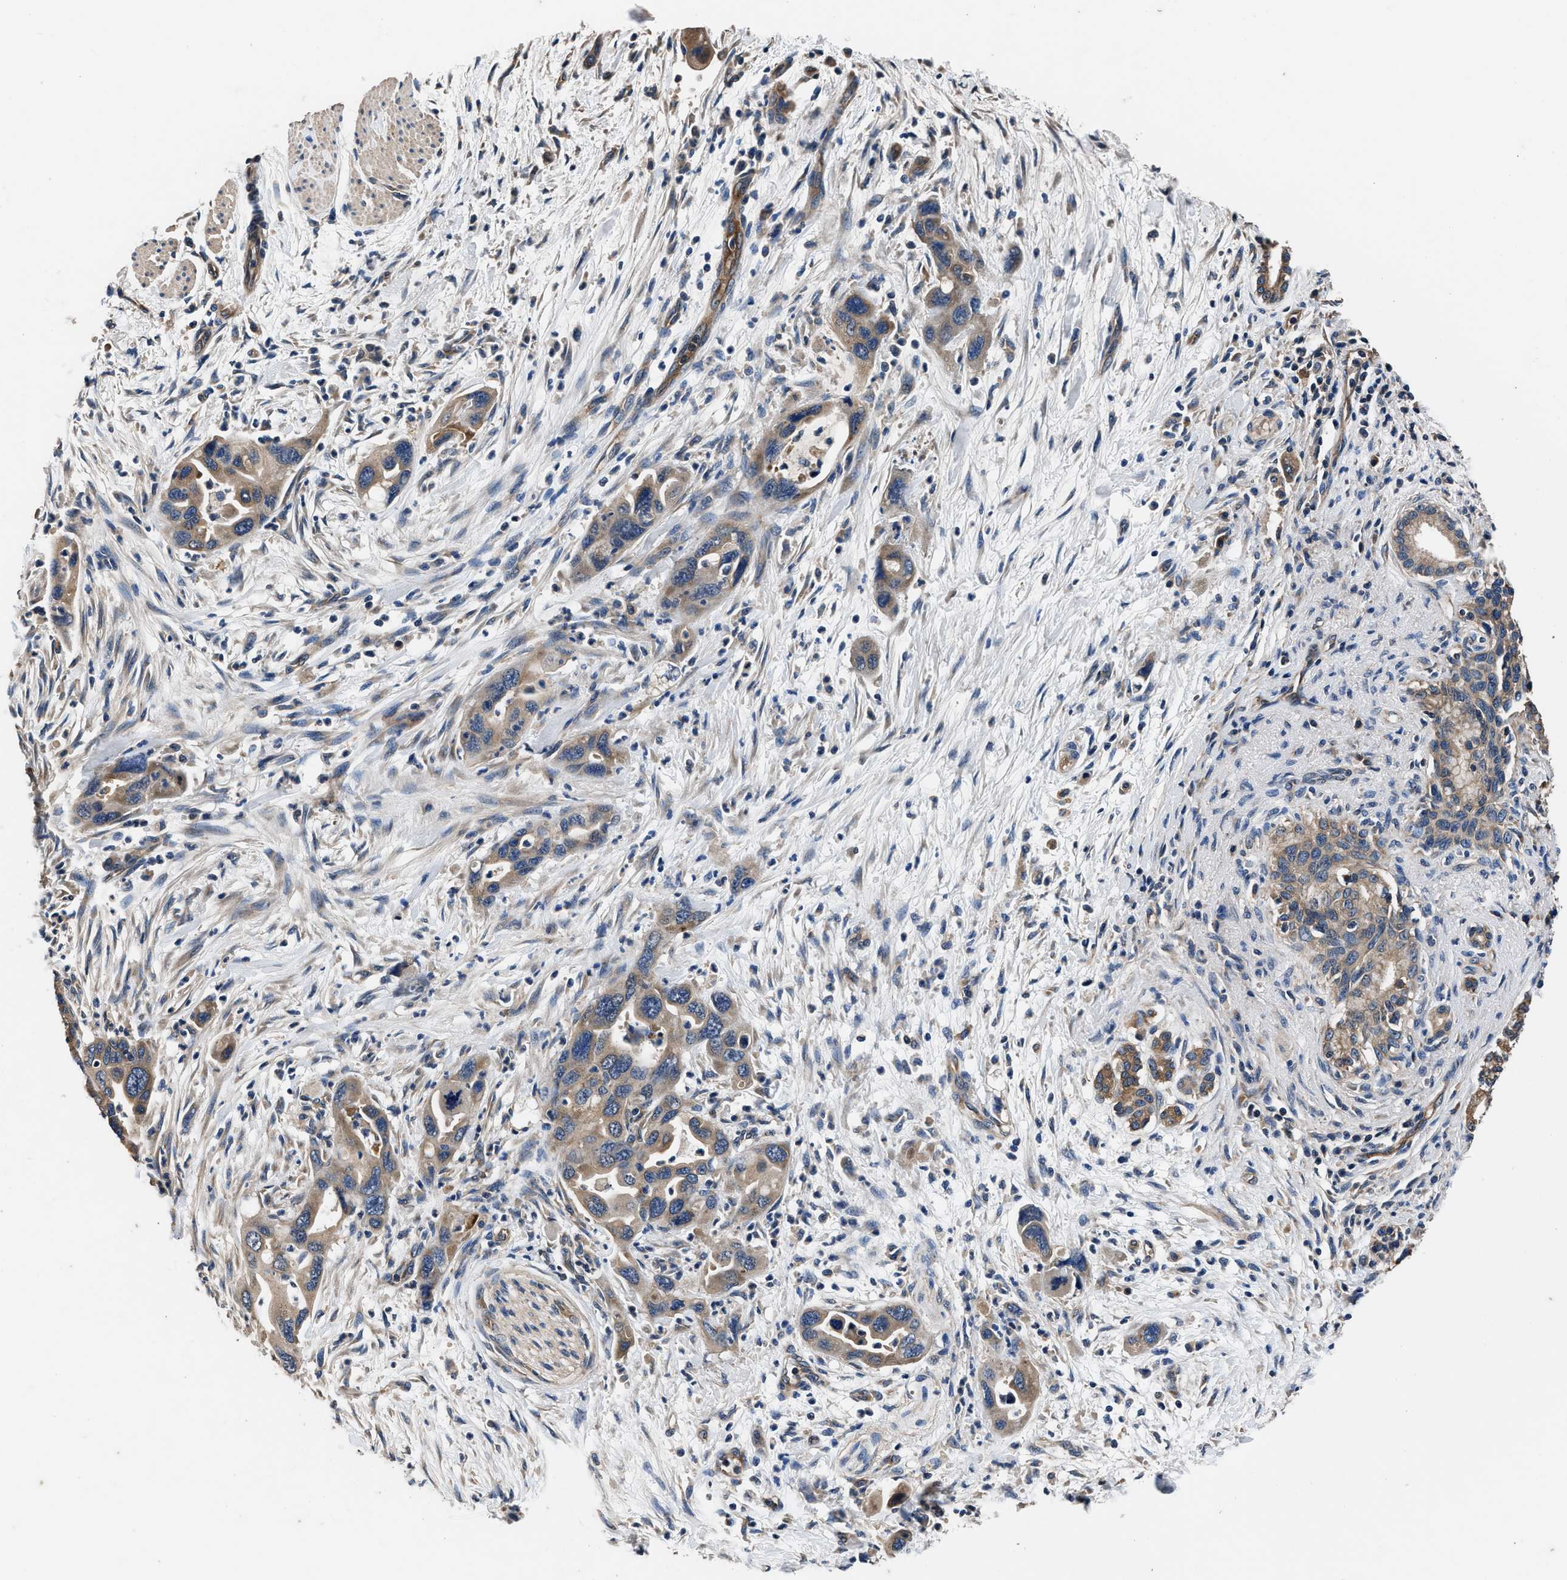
{"staining": {"intensity": "moderate", "quantity": ">75%", "location": "cytoplasmic/membranous"}, "tissue": "pancreatic cancer", "cell_type": "Tumor cells", "image_type": "cancer", "snomed": [{"axis": "morphology", "description": "Normal tissue, NOS"}, {"axis": "morphology", "description": "Adenocarcinoma, NOS"}, {"axis": "topography", "description": "Pancreas"}], "caption": "Brown immunohistochemical staining in adenocarcinoma (pancreatic) reveals moderate cytoplasmic/membranous expression in approximately >75% of tumor cells.", "gene": "DHRS7B", "patient": {"sex": "female", "age": 71}}